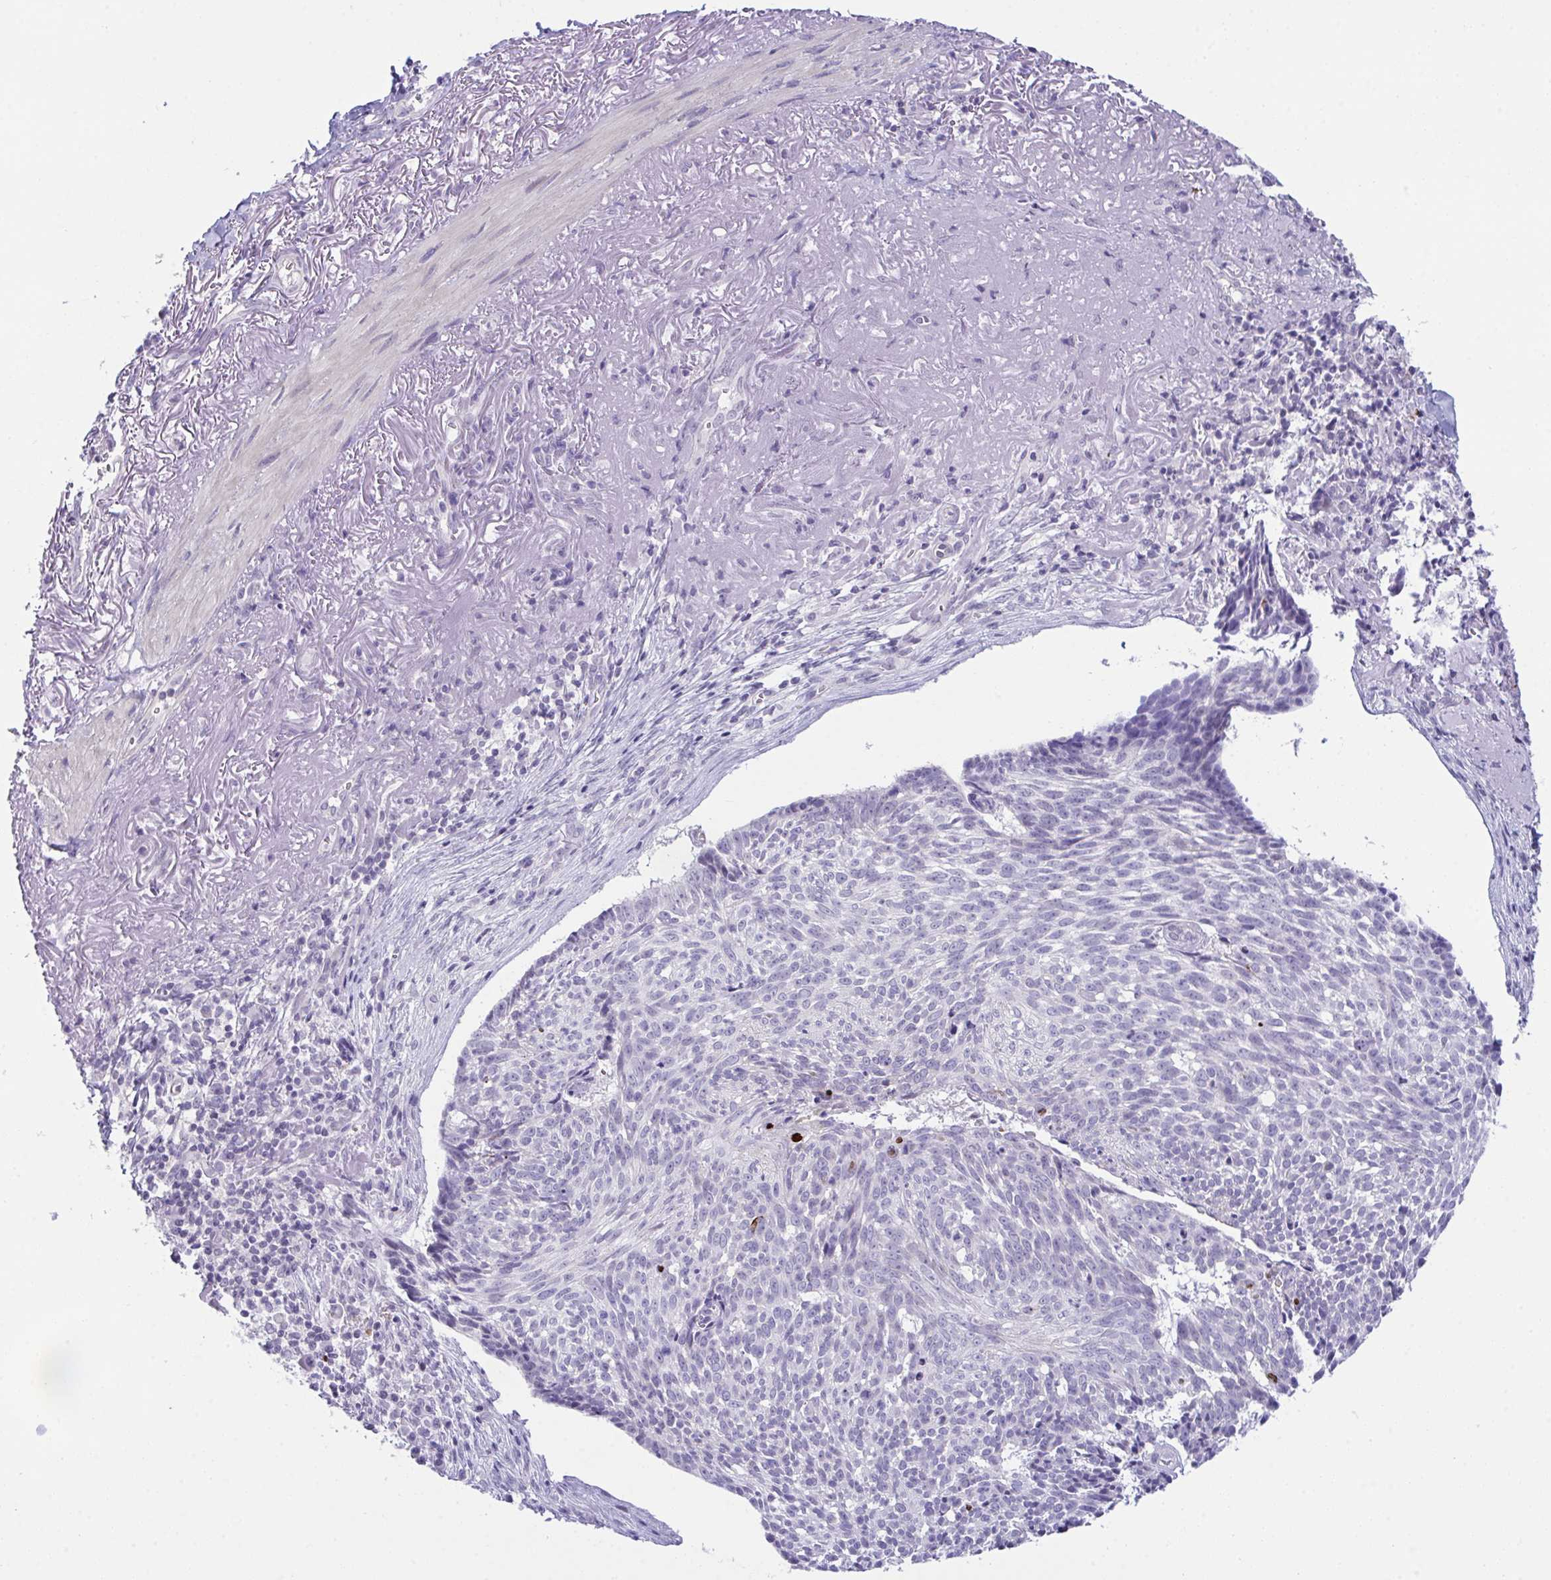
{"staining": {"intensity": "negative", "quantity": "none", "location": "none"}, "tissue": "skin cancer", "cell_type": "Tumor cells", "image_type": "cancer", "snomed": [{"axis": "morphology", "description": "Basal cell carcinoma"}, {"axis": "topography", "description": "Skin"}, {"axis": "topography", "description": "Skin of face"}], "caption": "High power microscopy histopathology image of an immunohistochemistry photomicrograph of basal cell carcinoma (skin), revealing no significant staining in tumor cells.", "gene": "ATP6V0D2", "patient": {"sex": "female", "age": 95}}